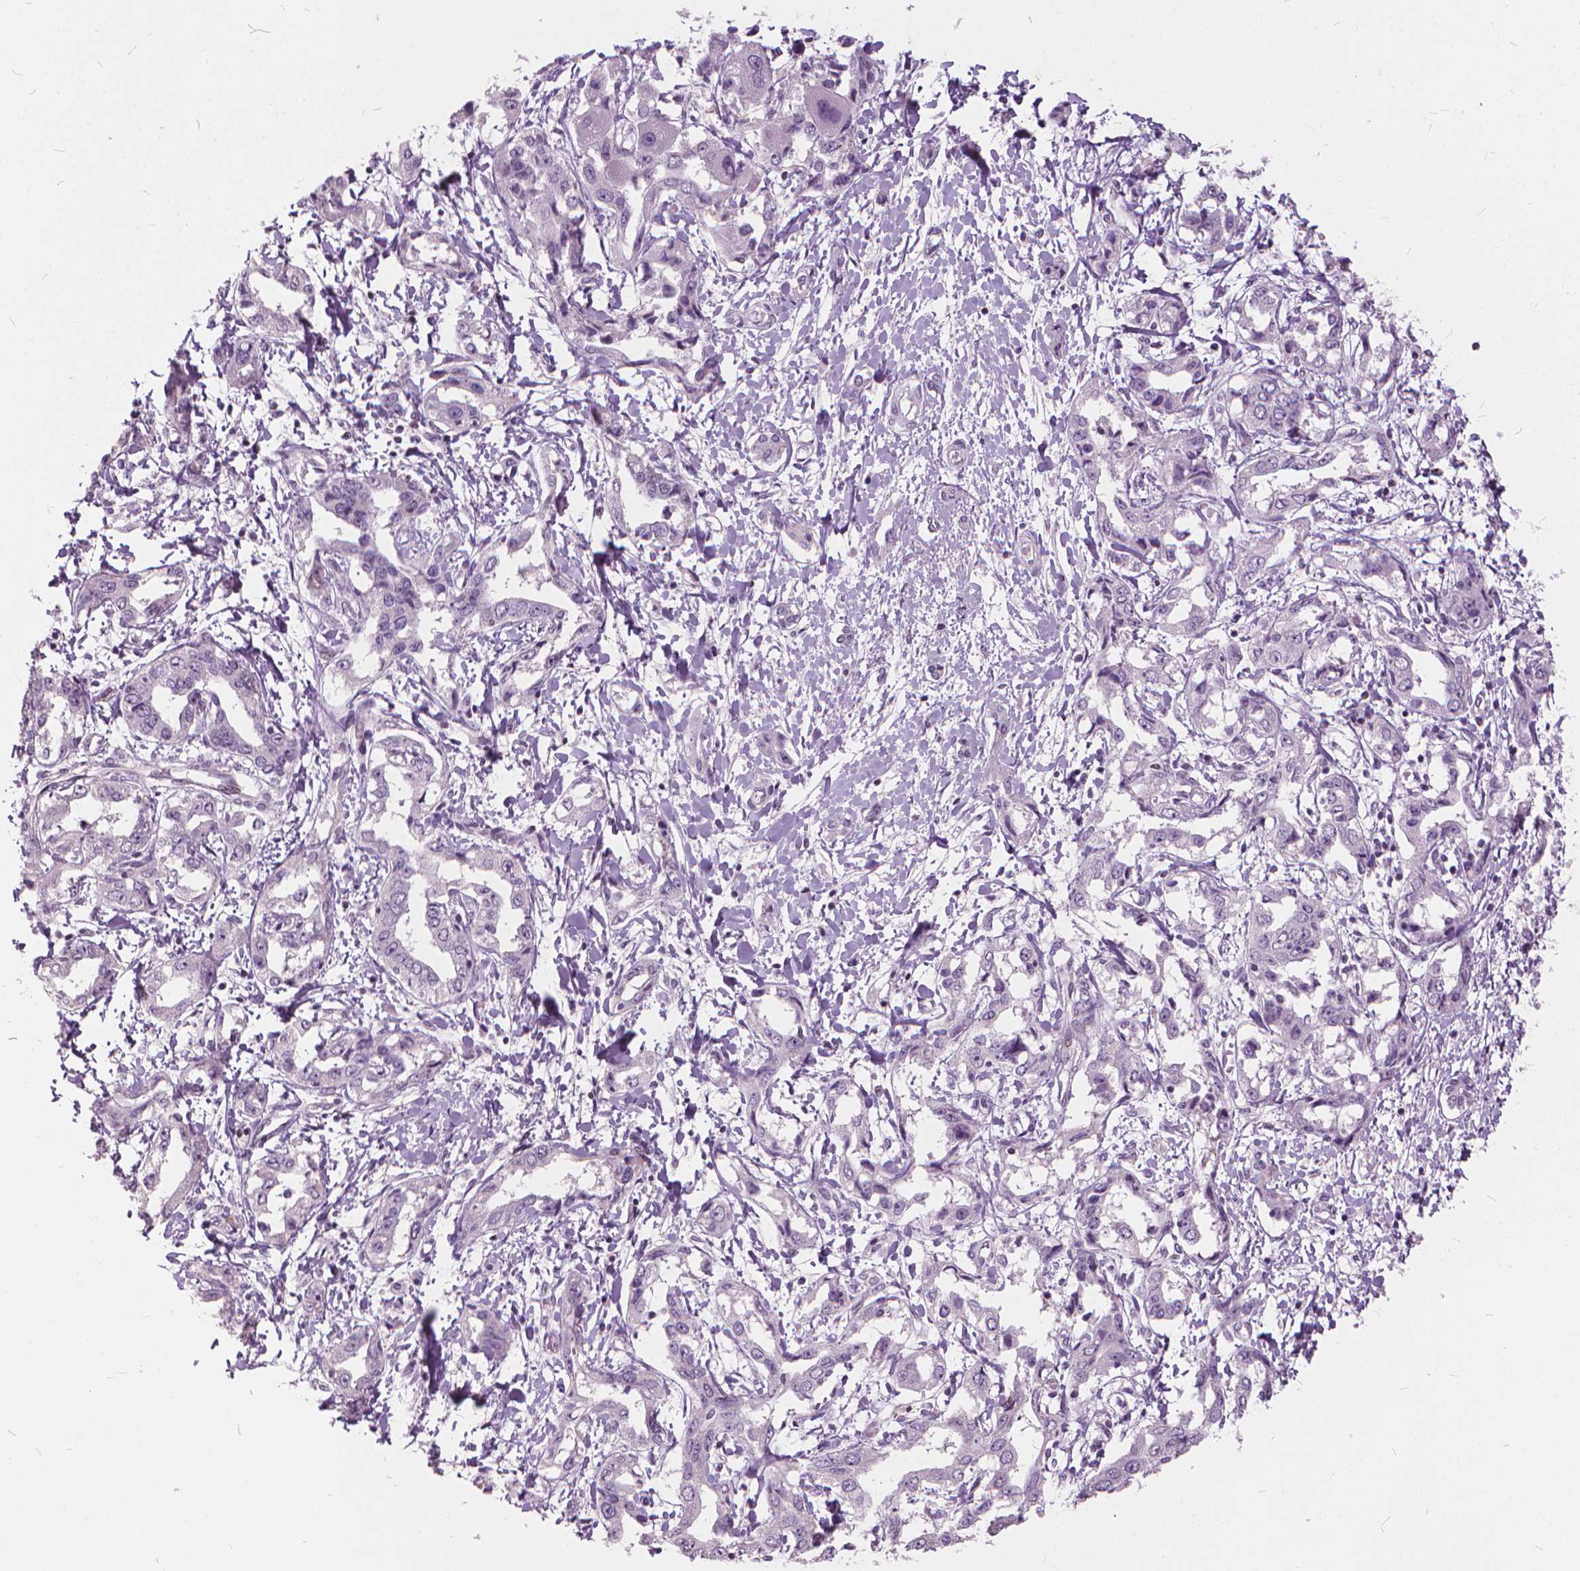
{"staining": {"intensity": "negative", "quantity": "none", "location": "none"}, "tissue": "liver cancer", "cell_type": "Tumor cells", "image_type": "cancer", "snomed": [{"axis": "morphology", "description": "Cholangiocarcinoma"}, {"axis": "topography", "description": "Liver"}], "caption": "Tumor cells are negative for protein expression in human cholangiocarcinoma (liver).", "gene": "STAT5B", "patient": {"sex": "male", "age": 59}}